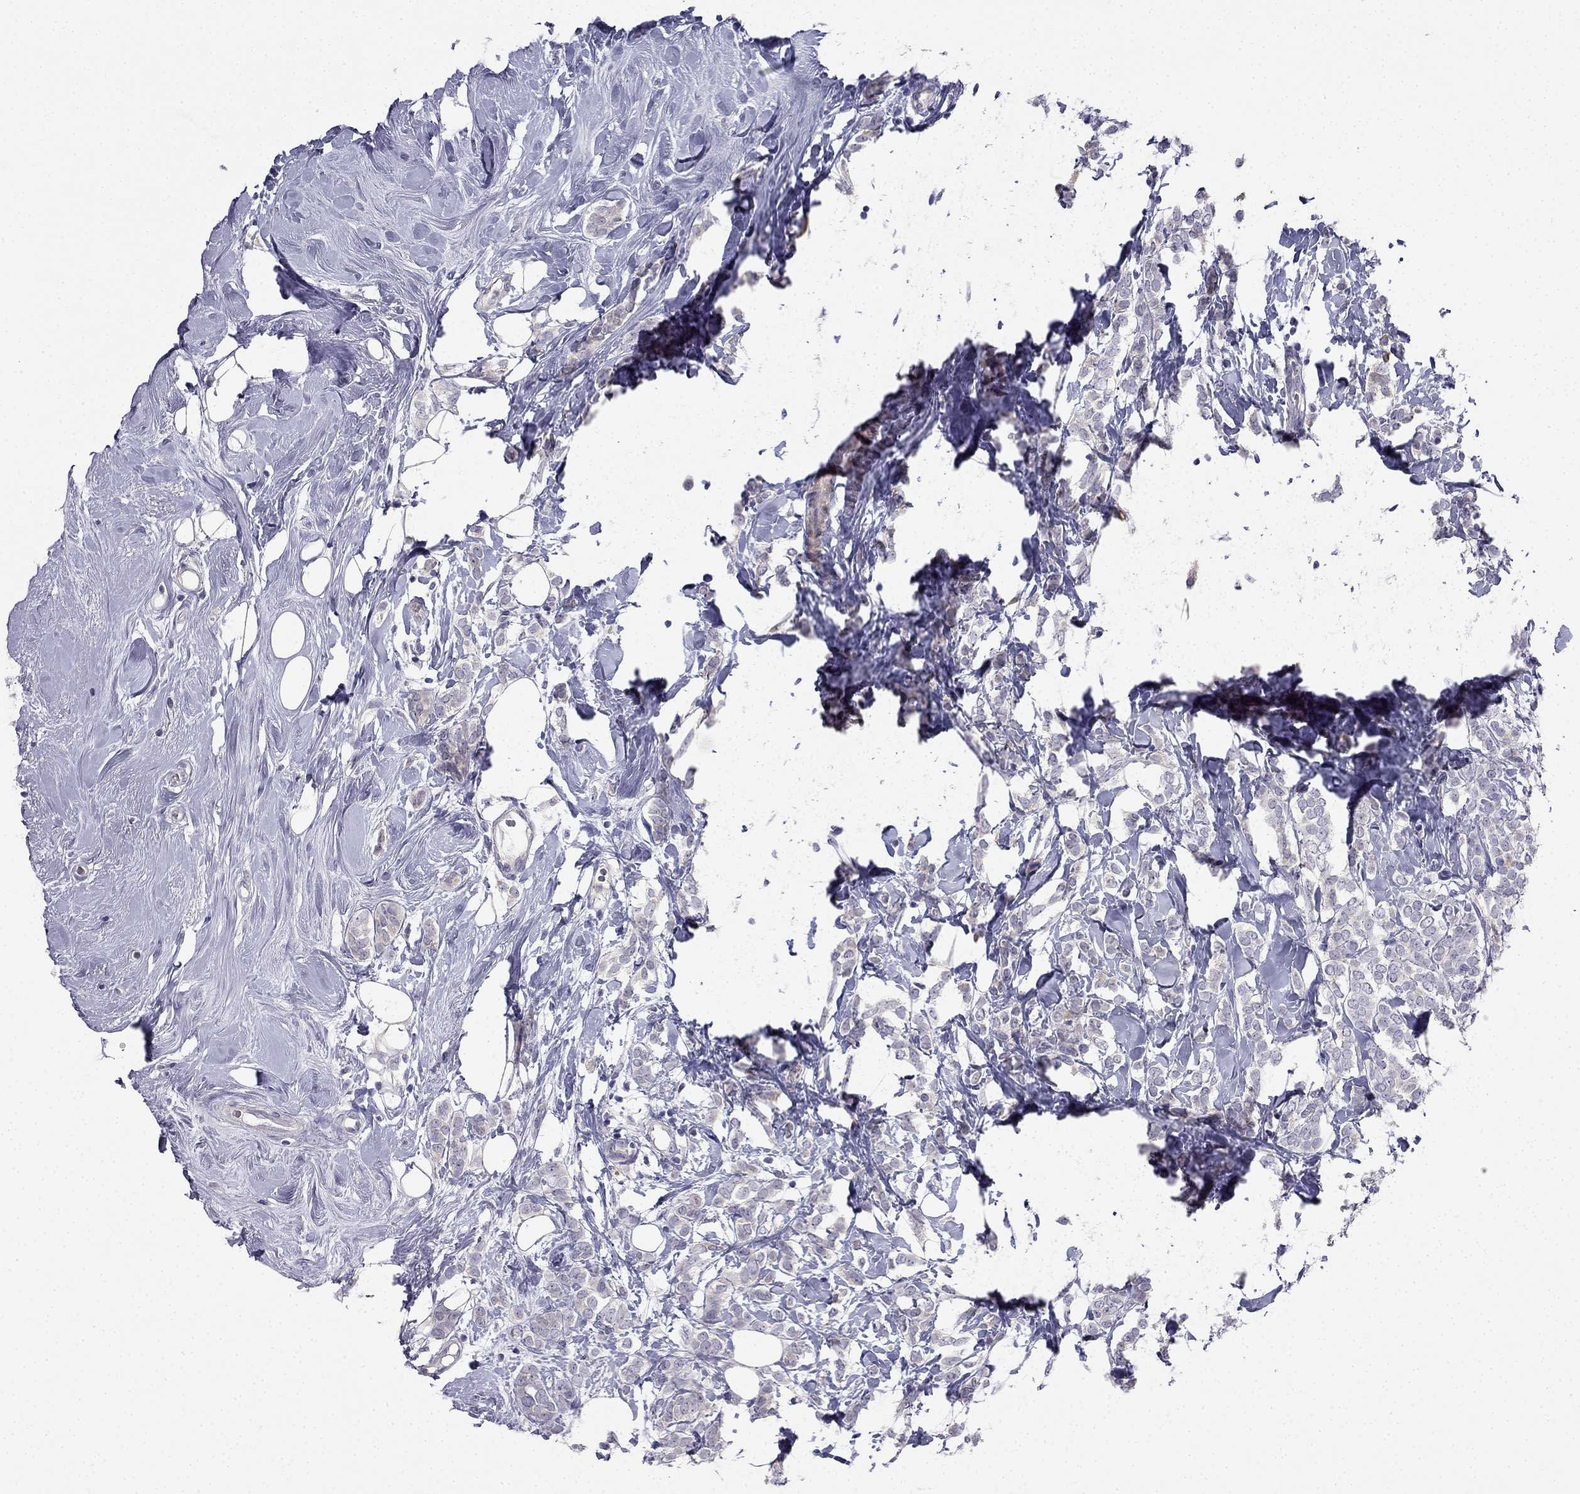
{"staining": {"intensity": "negative", "quantity": "none", "location": "none"}, "tissue": "breast cancer", "cell_type": "Tumor cells", "image_type": "cancer", "snomed": [{"axis": "morphology", "description": "Lobular carcinoma"}, {"axis": "topography", "description": "Breast"}], "caption": "This is an IHC micrograph of breast cancer (lobular carcinoma). There is no positivity in tumor cells.", "gene": "C16orf89", "patient": {"sex": "female", "age": 49}}